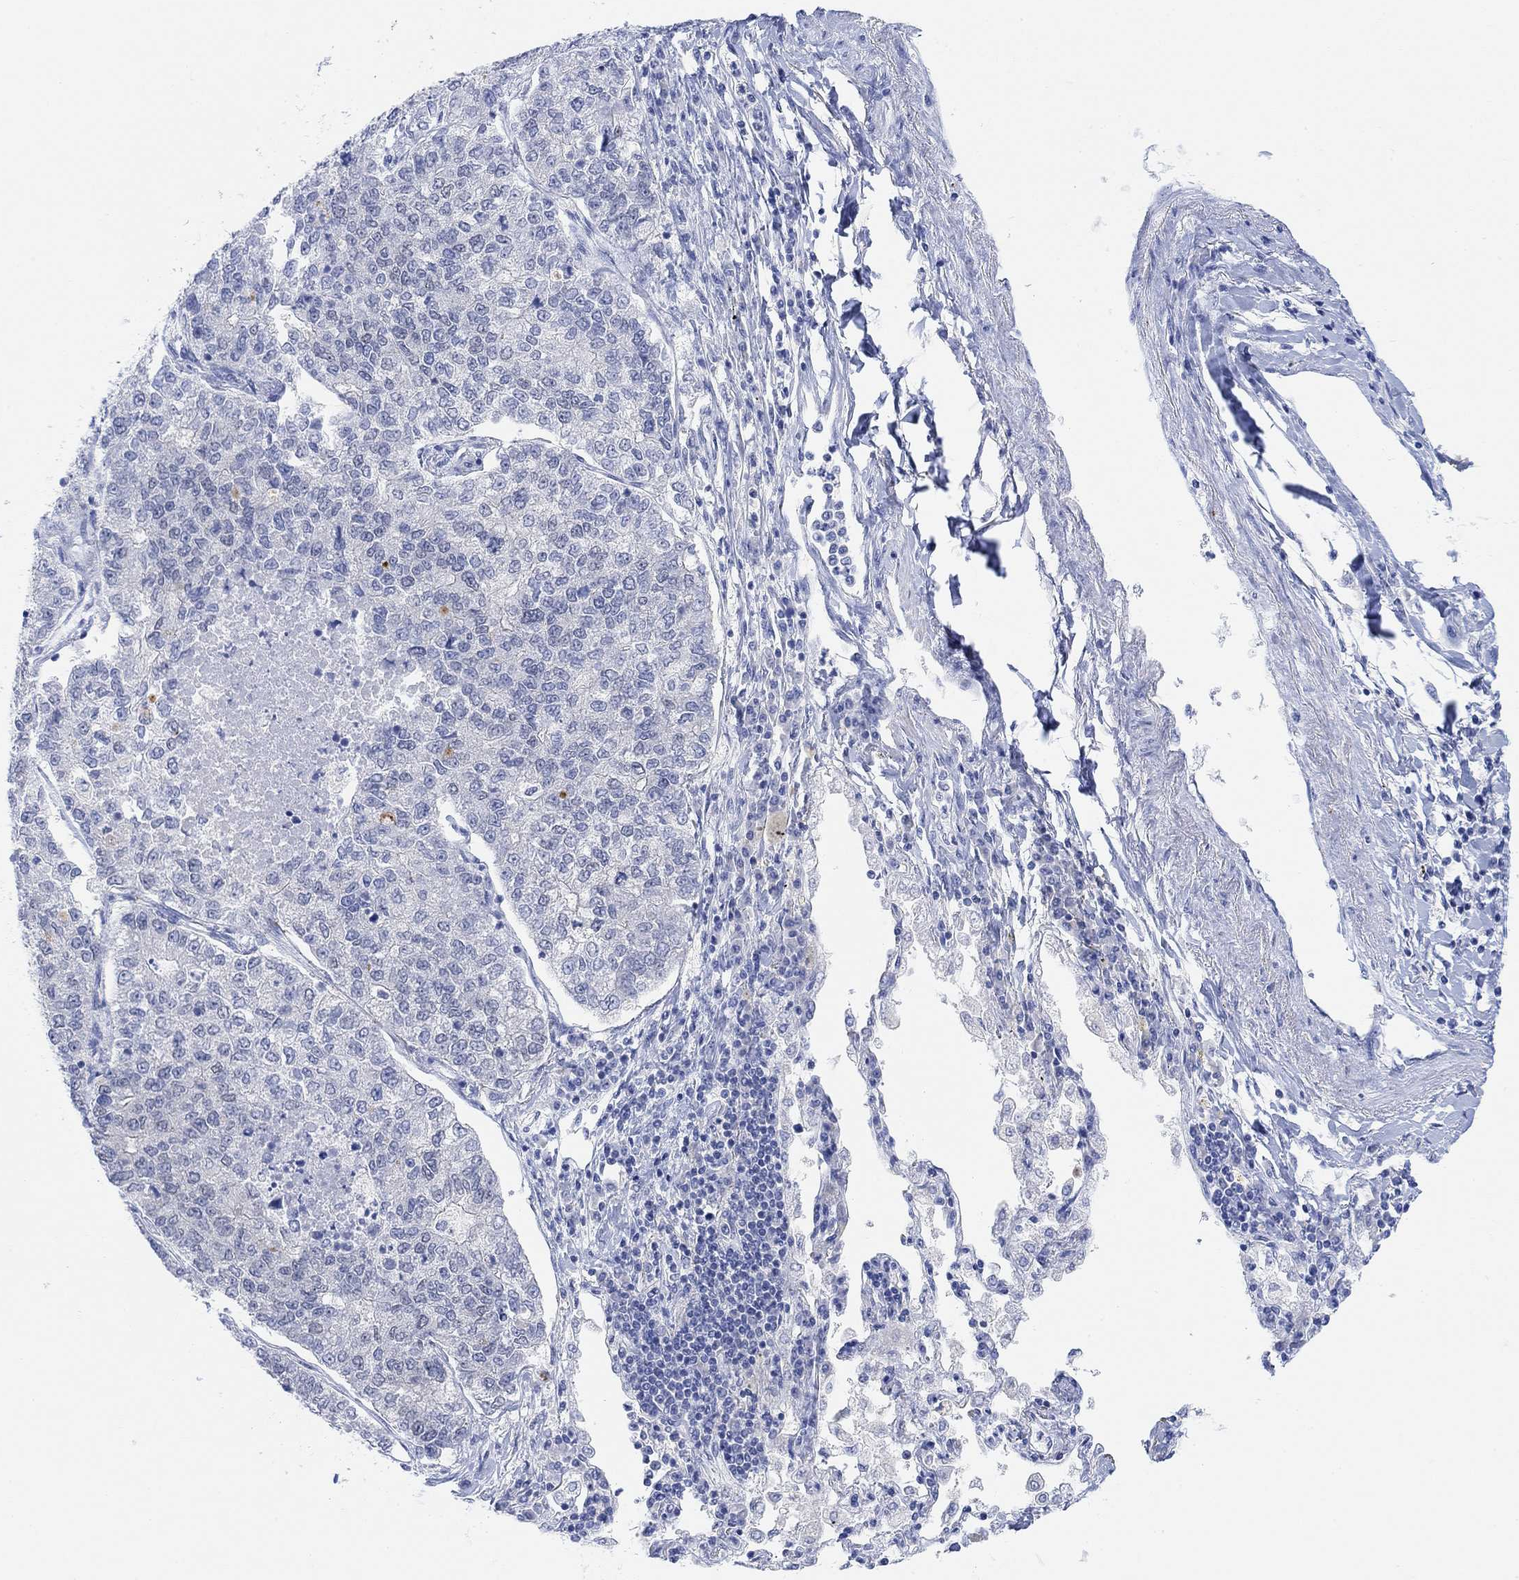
{"staining": {"intensity": "negative", "quantity": "none", "location": "none"}, "tissue": "lung cancer", "cell_type": "Tumor cells", "image_type": "cancer", "snomed": [{"axis": "morphology", "description": "Adenocarcinoma, NOS"}, {"axis": "topography", "description": "Lung"}], "caption": "DAB immunohistochemical staining of human lung cancer reveals no significant expression in tumor cells. (DAB immunohistochemistry, high magnification).", "gene": "RIMS1", "patient": {"sex": "male", "age": 49}}